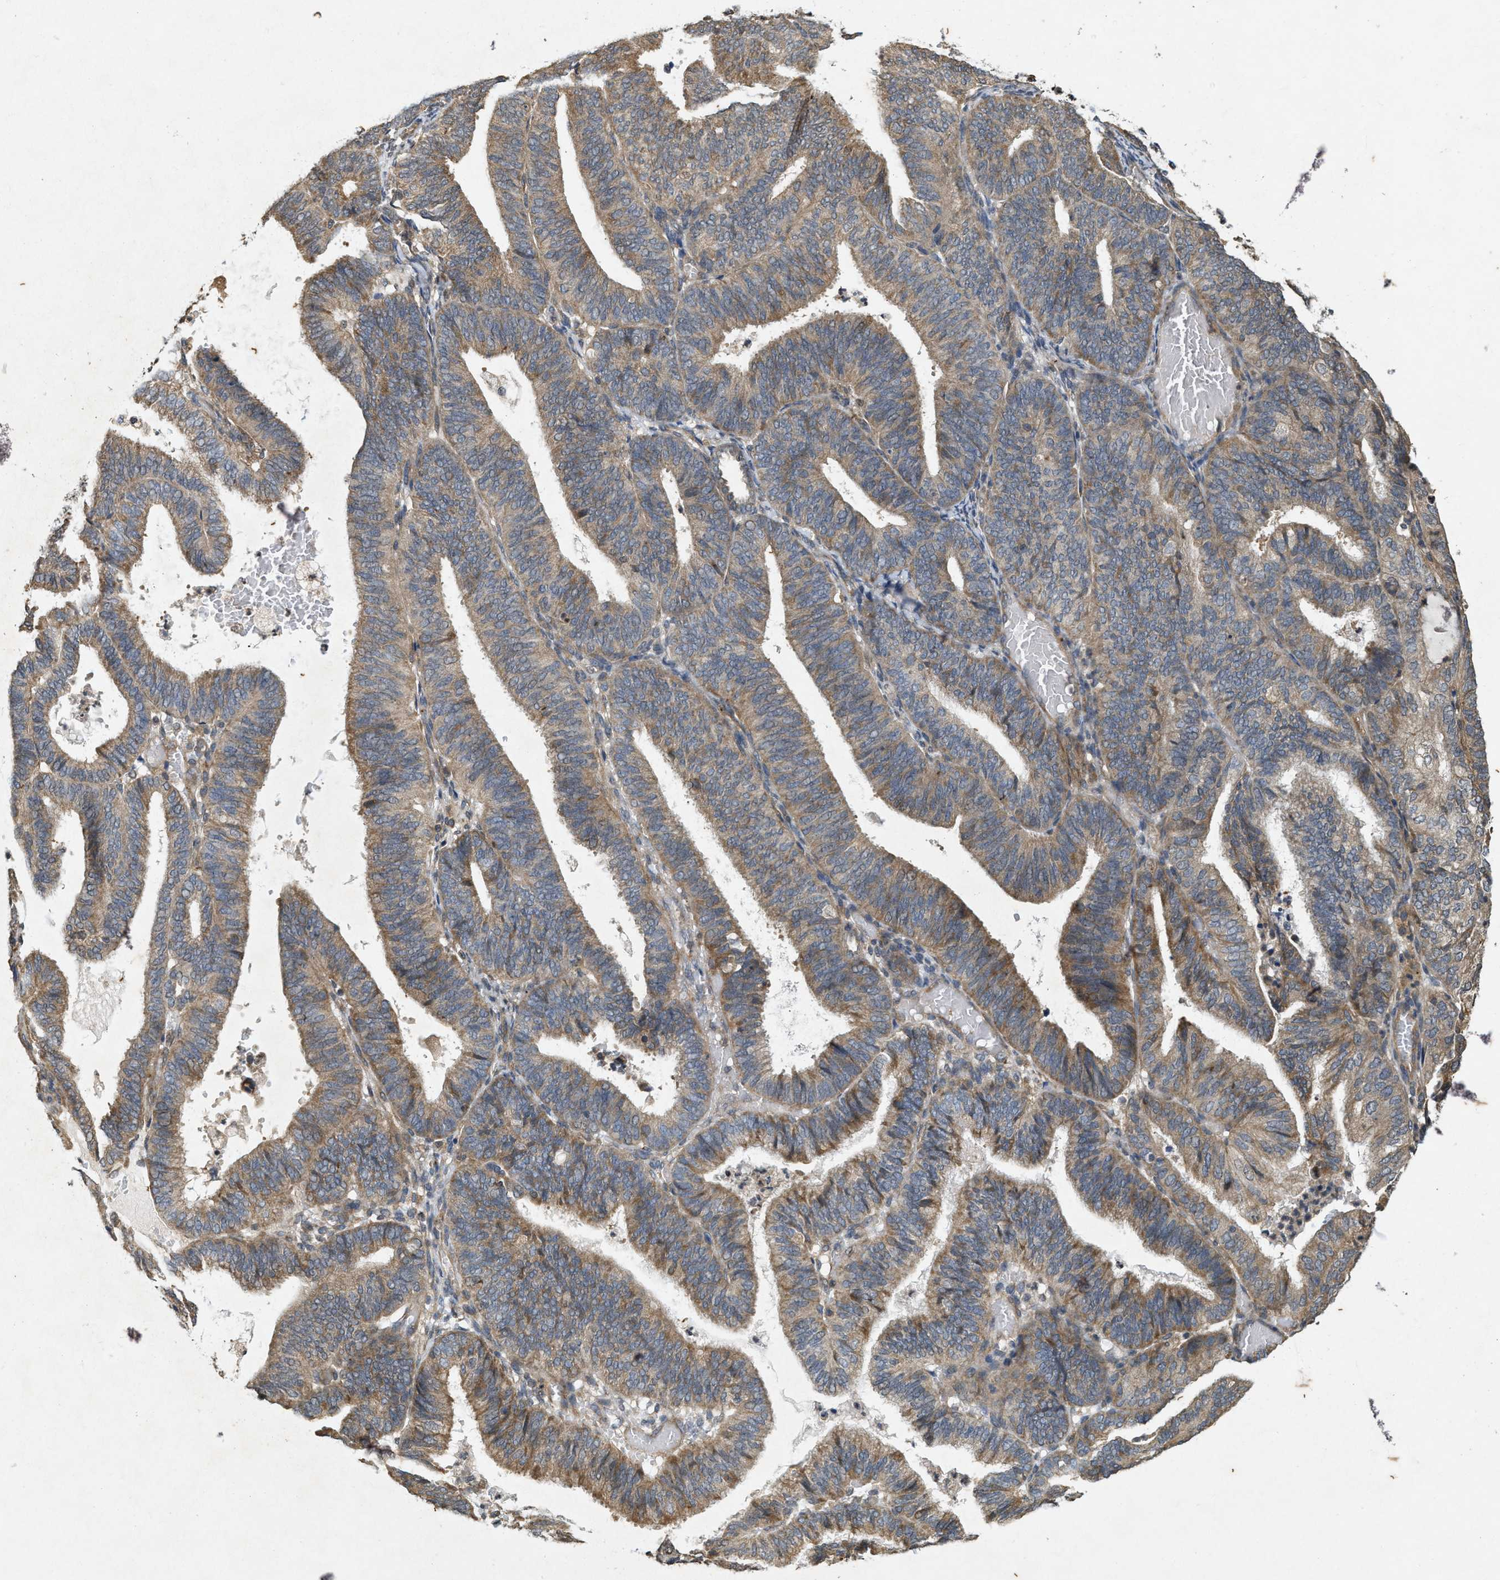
{"staining": {"intensity": "moderate", "quantity": ">75%", "location": "cytoplasmic/membranous"}, "tissue": "endometrial cancer", "cell_type": "Tumor cells", "image_type": "cancer", "snomed": [{"axis": "morphology", "description": "Adenocarcinoma, NOS"}, {"axis": "topography", "description": "Uterus"}], "caption": "This micrograph demonstrates immunohistochemistry staining of human endometrial adenocarcinoma, with medium moderate cytoplasmic/membranous staining in approximately >75% of tumor cells.", "gene": "KIF21A", "patient": {"sex": "female", "age": 60}}